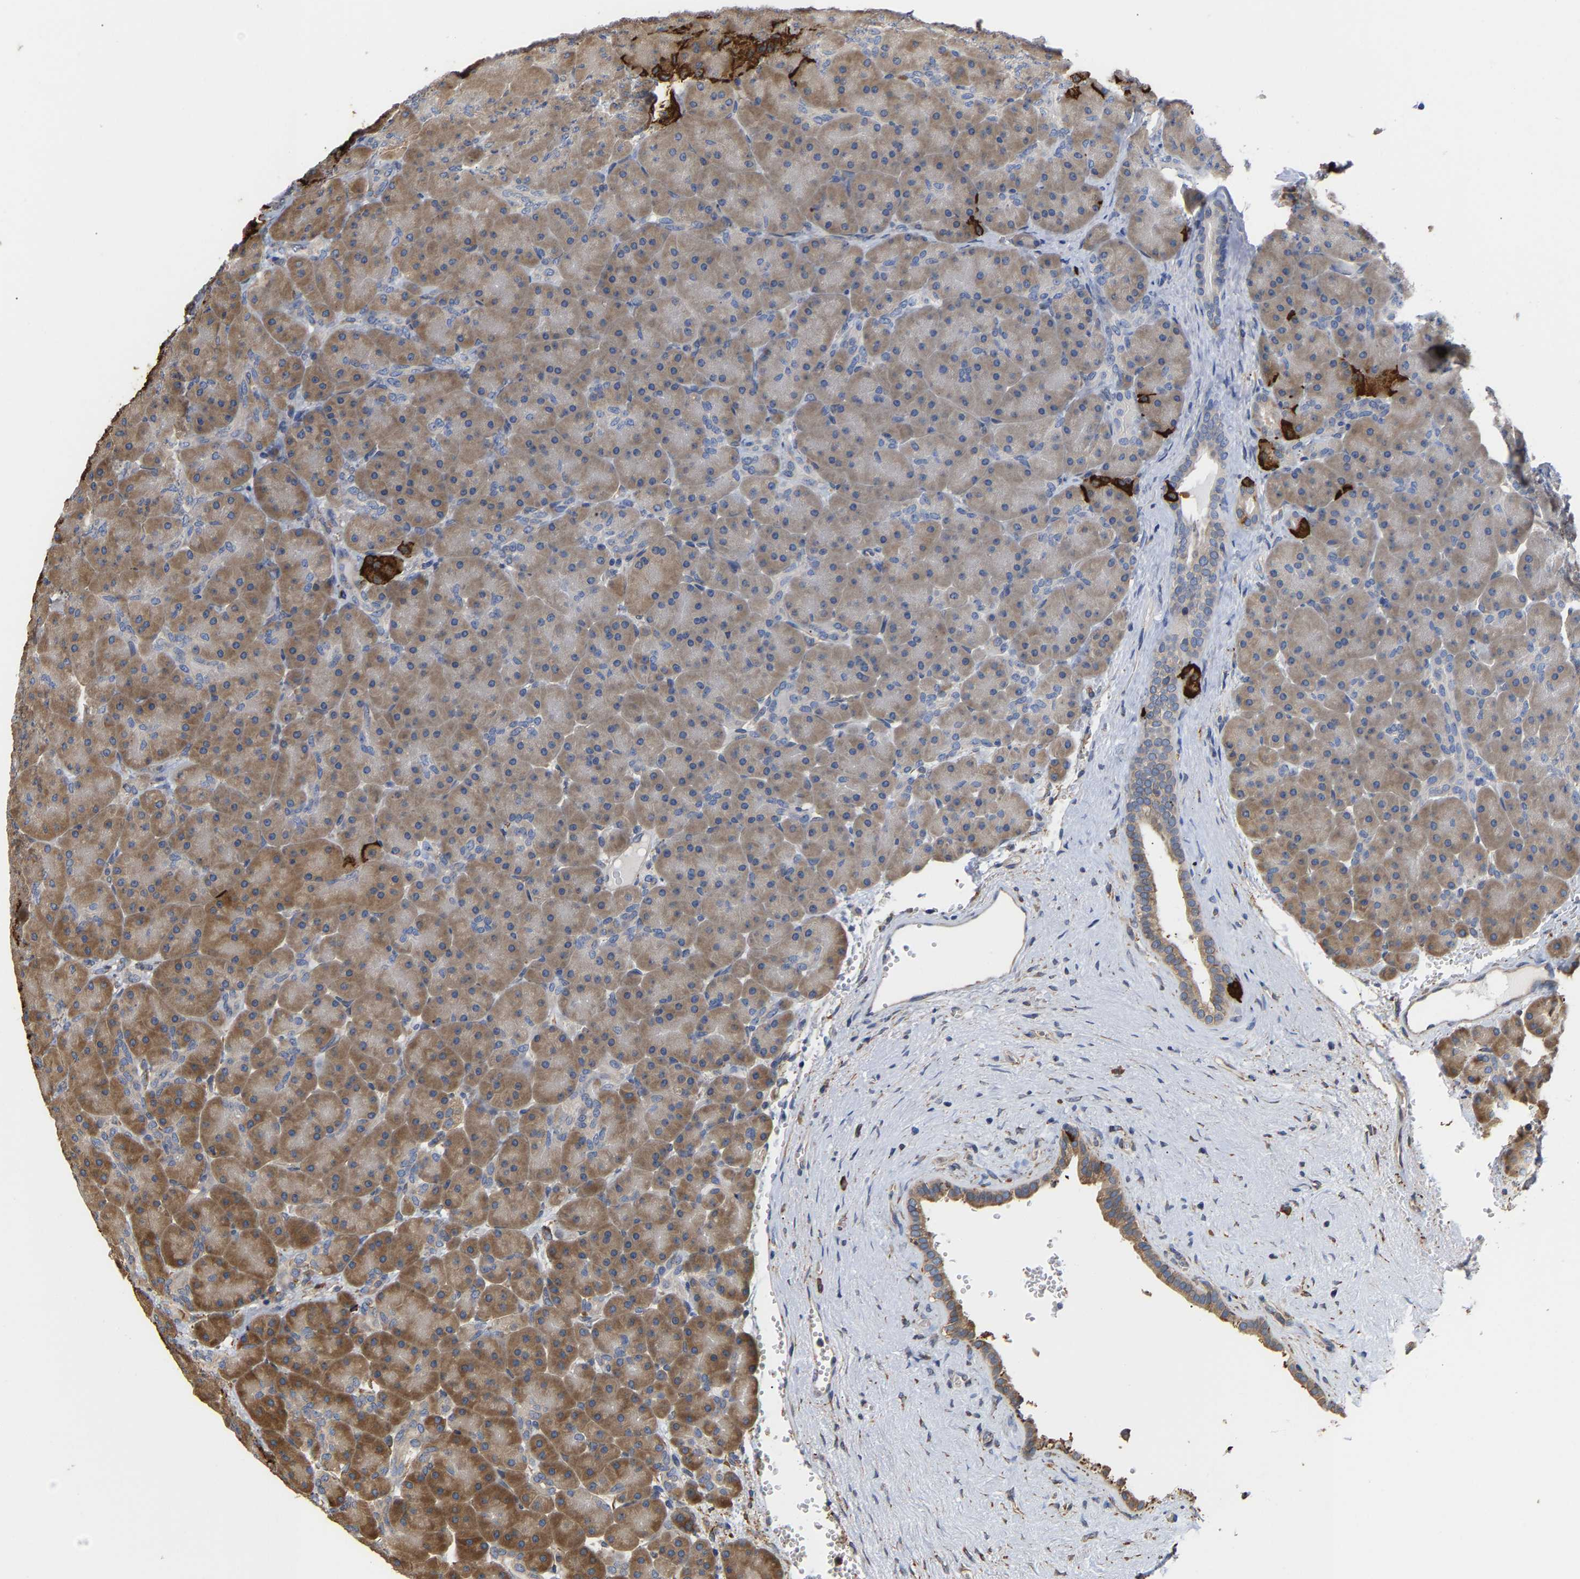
{"staining": {"intensity": "moderate", "quantity": ">75%", "location": "cytoplasmic/membranous"}, "tissue": "pancreas", "cell_type": "Exocrine glandular cells", "image_type": "normal", "snomed": [{"axis": "morphology", "description": "Normal tissue, NOS"}, {"axis": "topography", "description": "Pancreas"}], "caption": "Immunohistochemical staining of normal human pancreas displays medium levels of moderate cytoplasmic/membranous positivity in approximately >75% of exocrine glandular cells.", "gene": "ARAP1", "patient": {"sex": "male", "age": 66}}